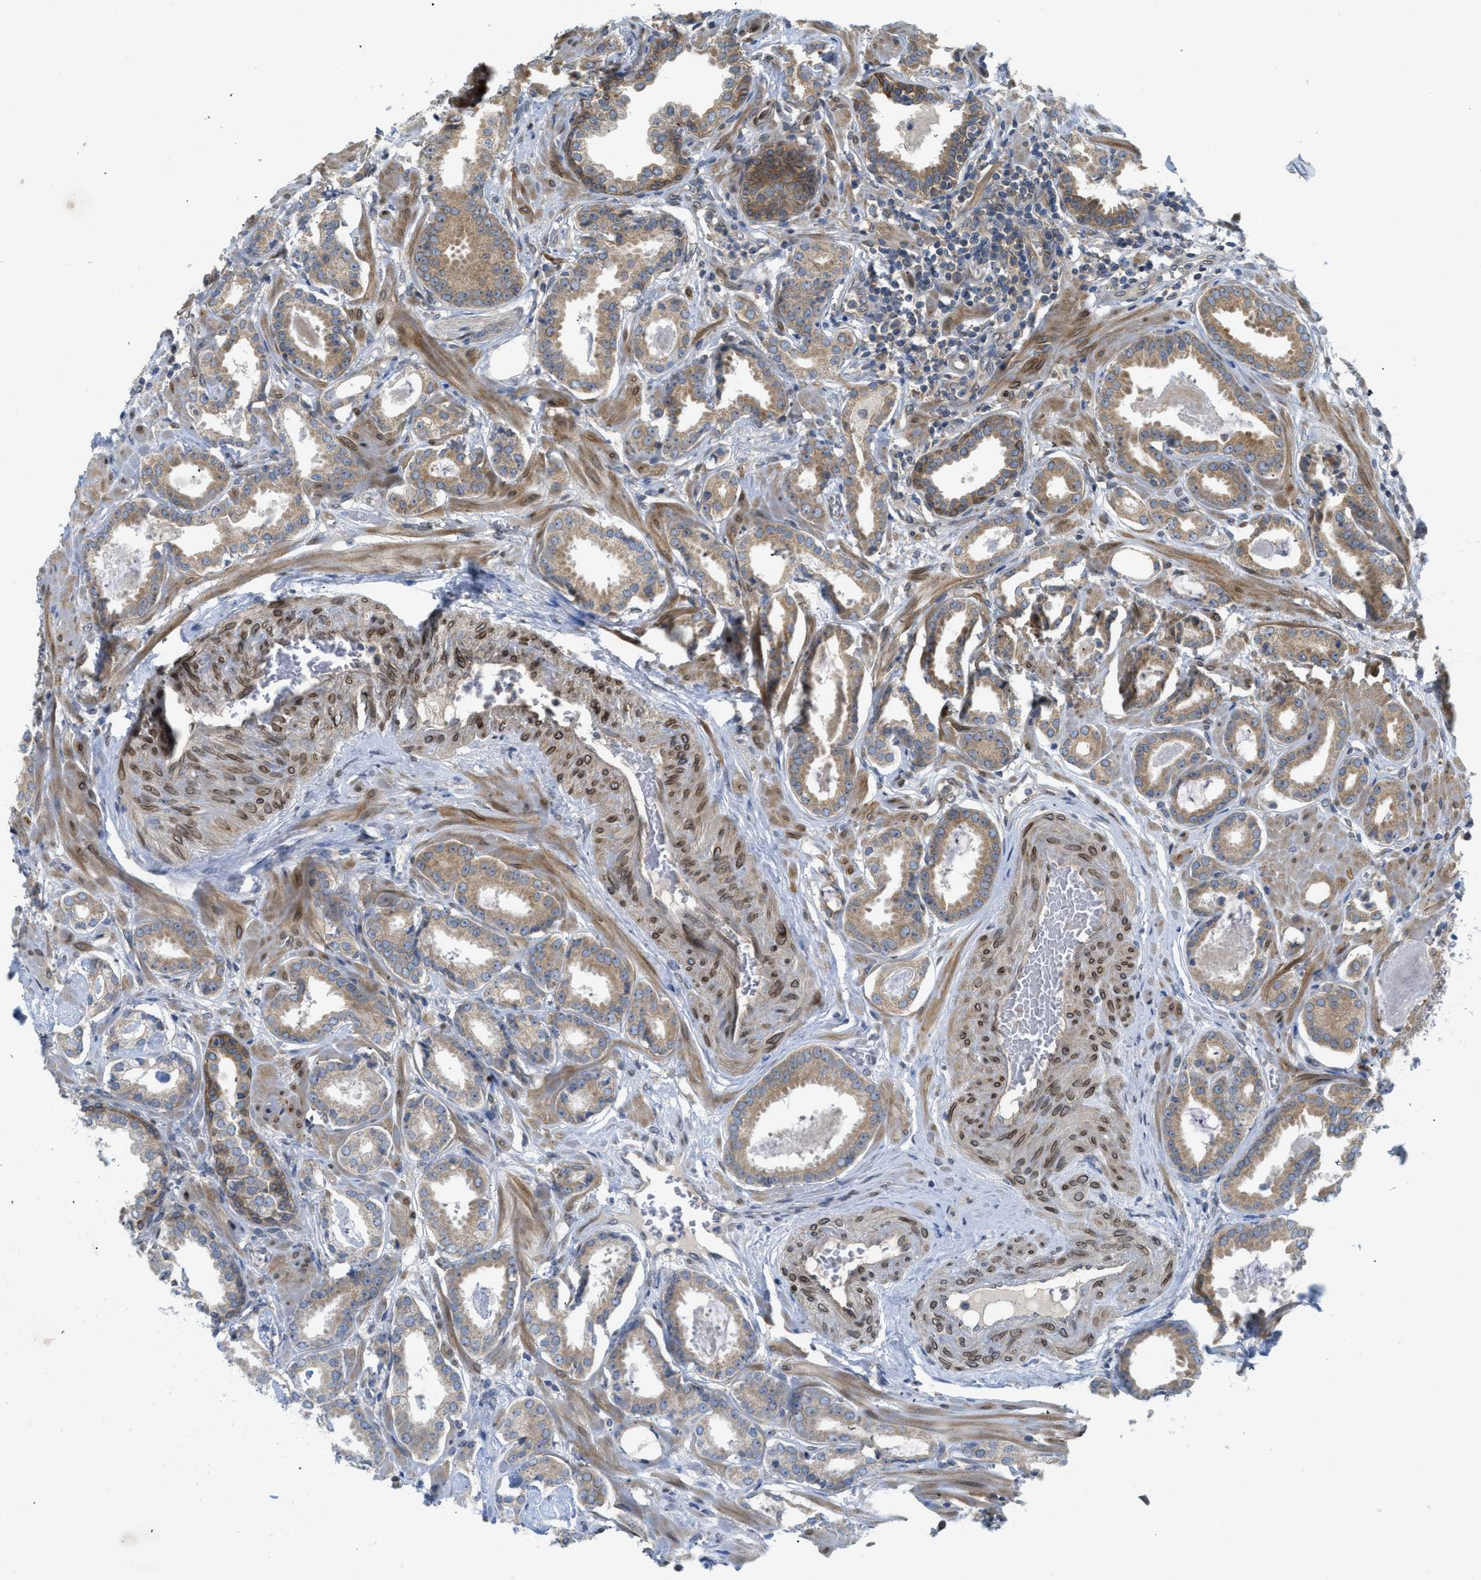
{"staining": {"intensity": "moderate", "quantity": ">75%", "location": "cytoplasmic/membranous"}, "tissue": "prostate cancer", "cell_type": "Tumor cells", "image_type": "cancer", "snomed": [{"axis": "morphology", "description": "Adenocarcinoma, Low grade"}, {"axis": "topography", "description": "Prostate"}], "caption": "Prostate low-grade adenocarcinoma tissue exhibits moderate cytoplasmic/membranous expression in about >75% of tumor cells", "gene": "EIF2AK3", "patient": {"sex": "male", "age": 53}}